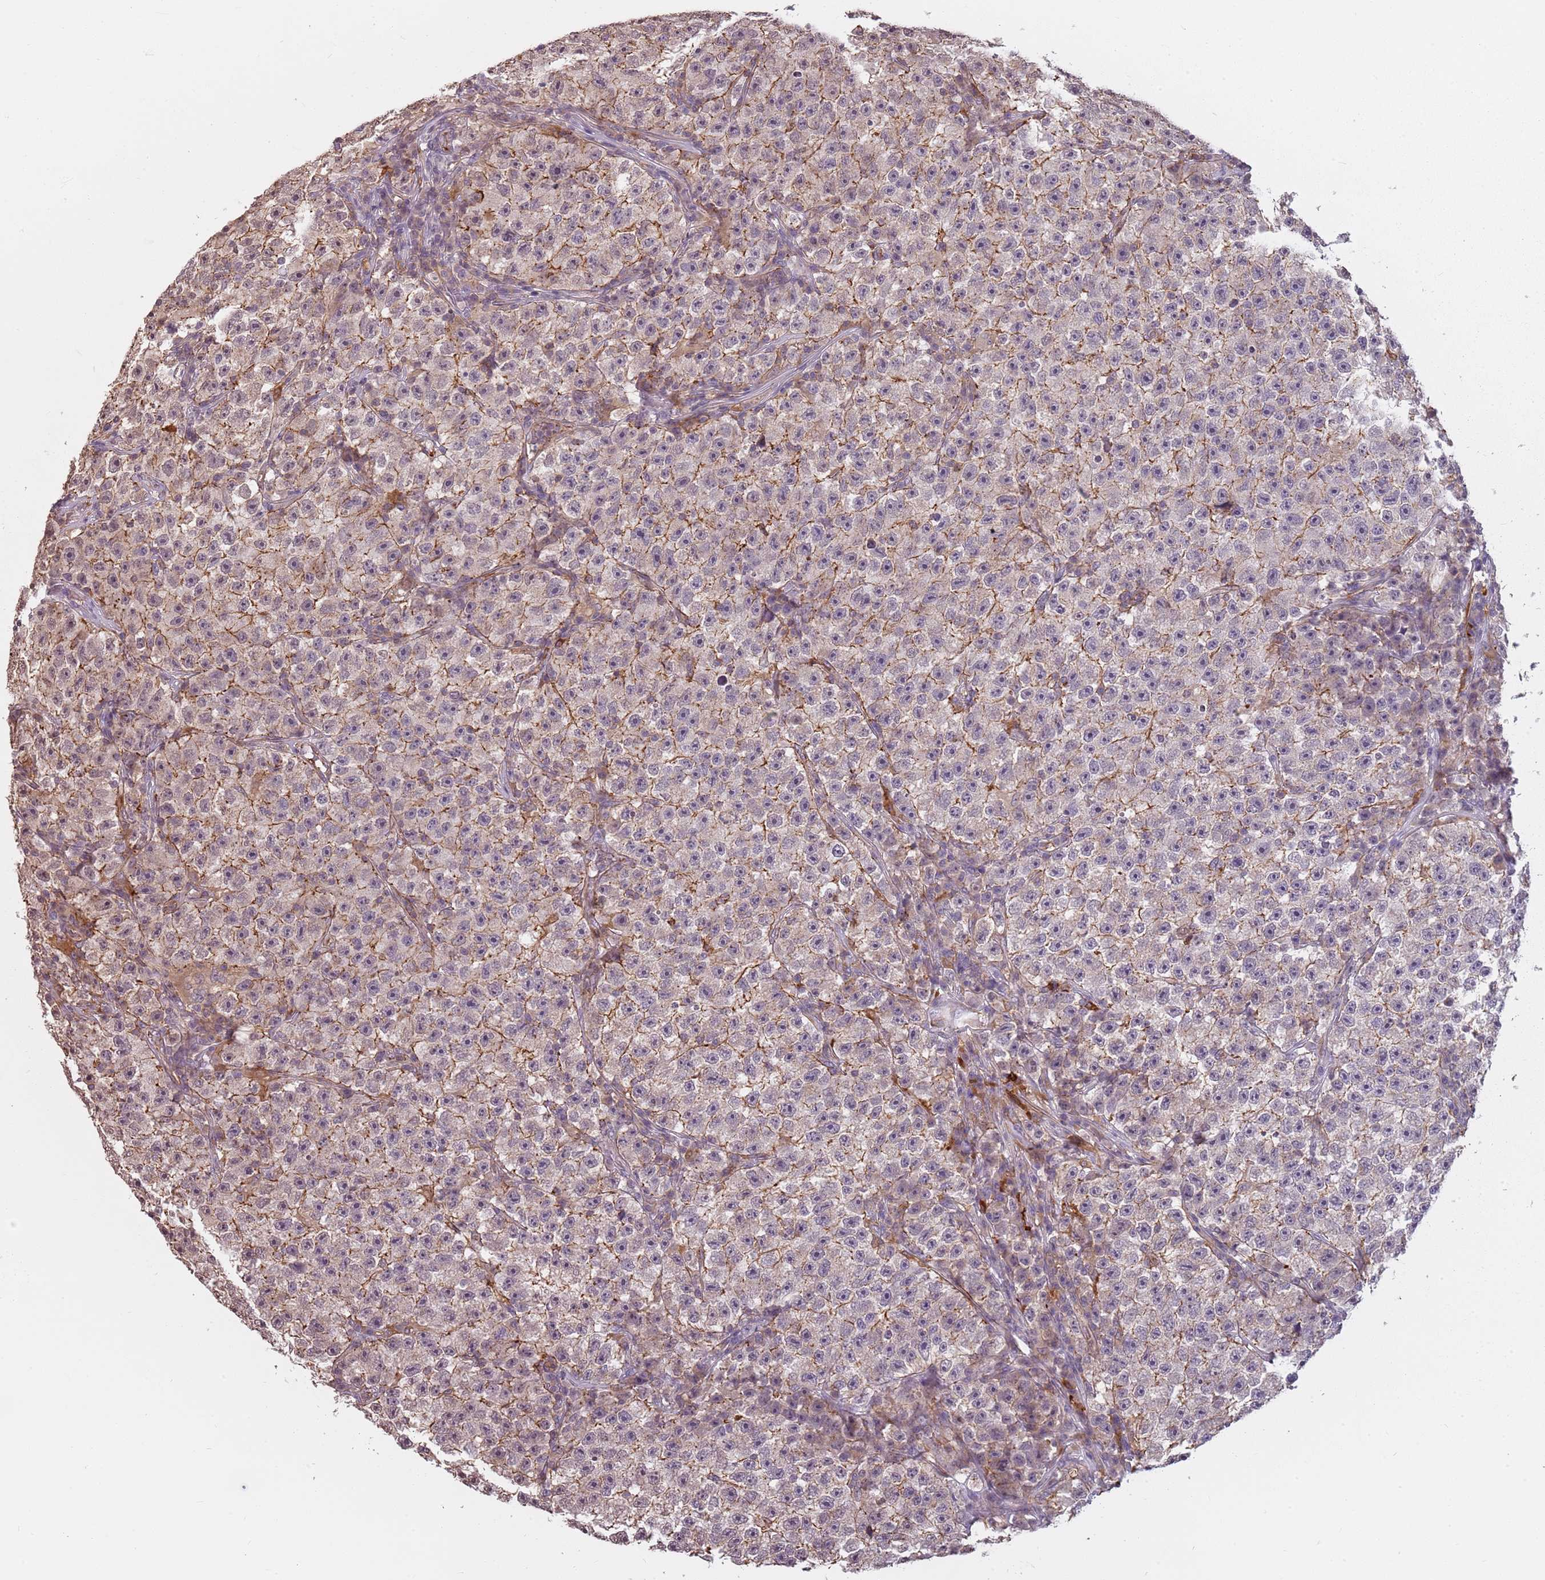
{"staining": {"intensity": "moderate", "quantity": "<25%", "location": "cytoplasmic/membranous"}, "tissue": "testis cancer", "cell_type": "Tumor cells", "image_type": "cancer", "snomed": [{"axis": "morphology", "description": "Seminoma, NOS"}, {"axis": "topography", "description": "Testis"}], "caption": "The photomicrograph exhibits a brown stain indicating the presence of a protein in the cytoplasmic/membranous of tumor cells in testis cancer (seminoma).", "gene": "PPP1R14C", "patient": {"sex": "male", "age": 22}}